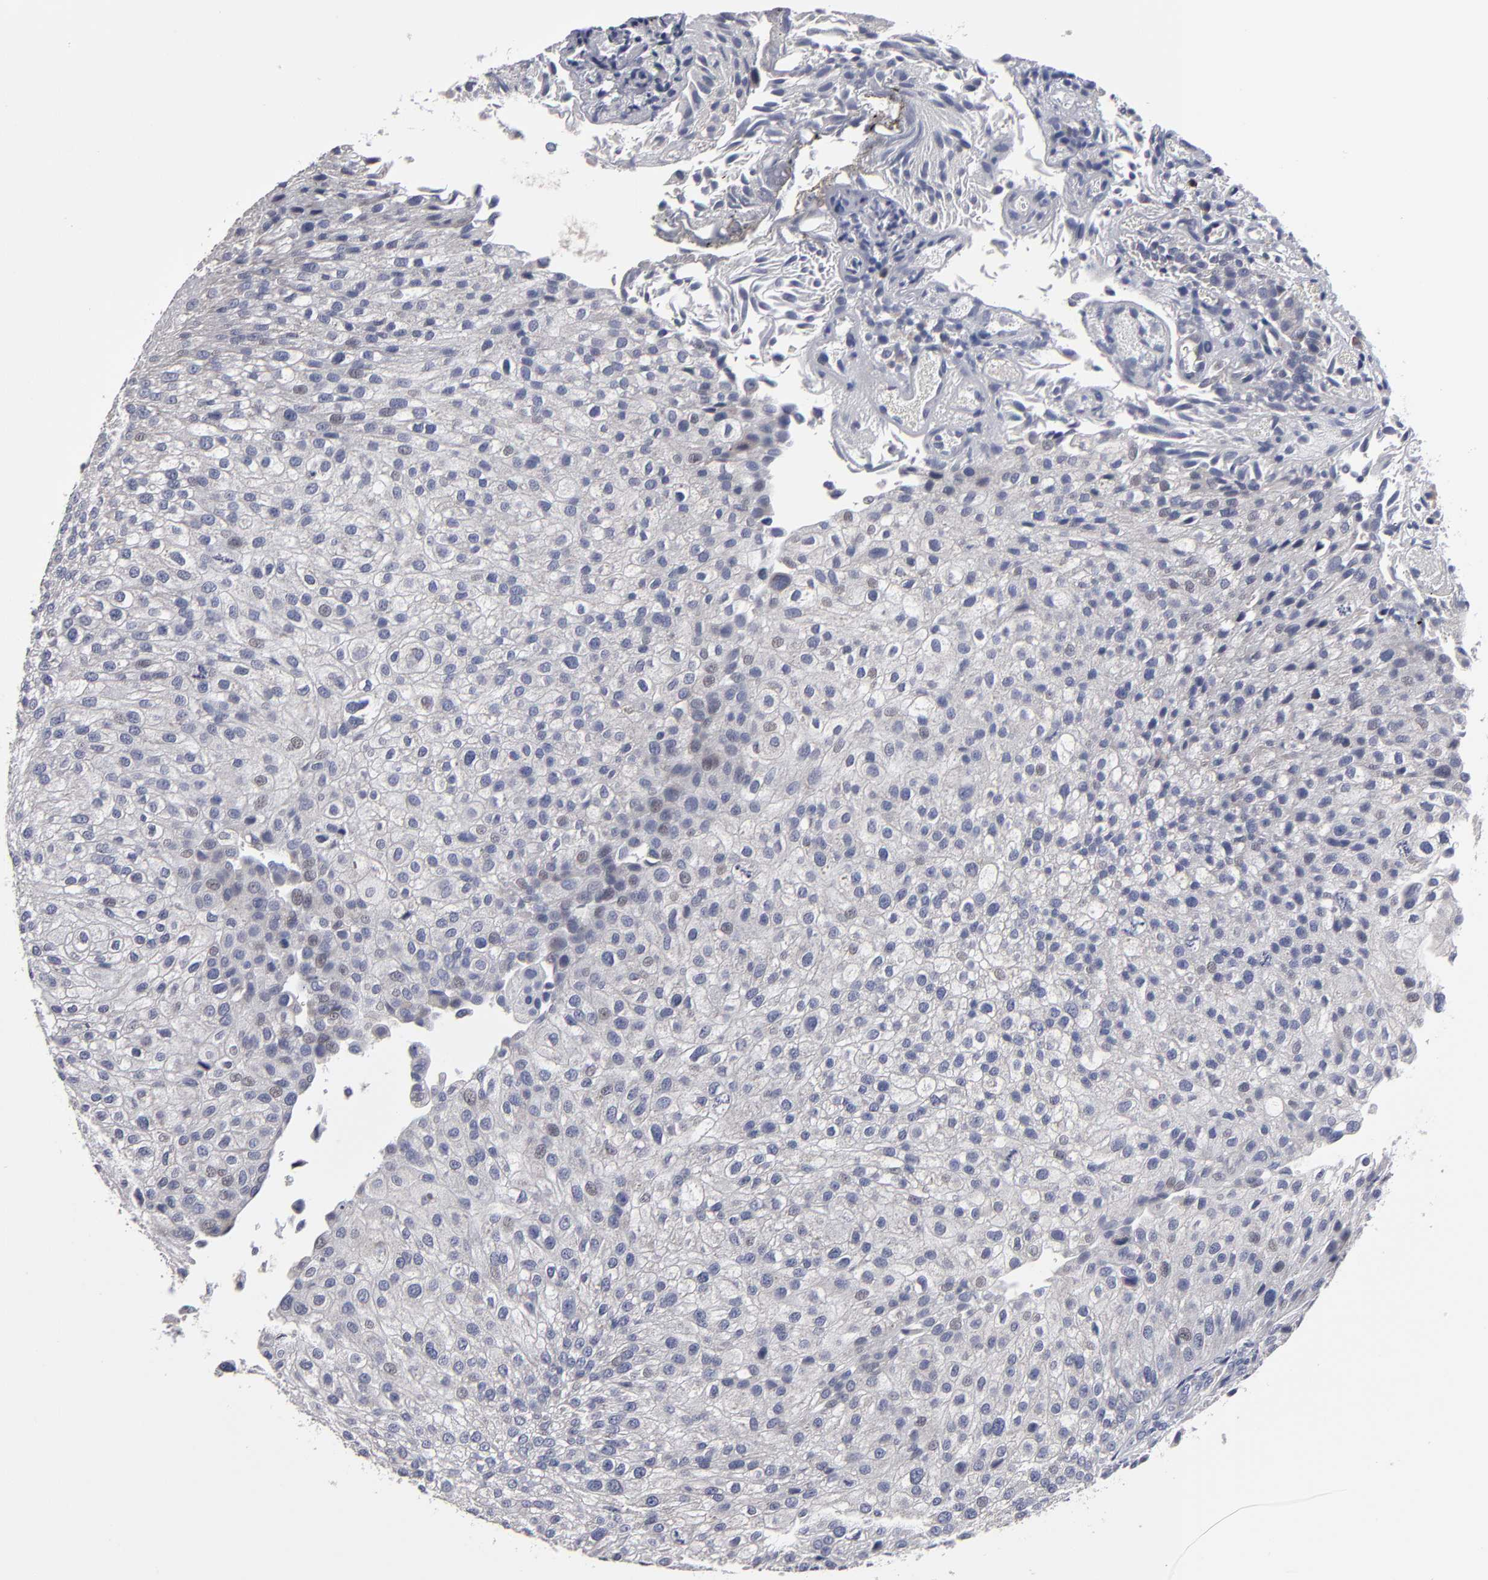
{"staining": {"intensity": "weak", "quantity": "<25%", "location": "nuclear"}, "tissue": "urothelial cancer", "cell_type": "Tumor cells", "image_type": "cancer", "snomed": [{"axis": "morphology", "description": "Urothelial carcinoma, Low grade"}, {"axis": "topography", "description": "Urinary bladder"}], "caption": "The immunohistochemistry micrograph has no significant expression in tumor cells of urothelial cancer tissue.", "gene": "CCDC80", "patient": {"sex": "female", "age": 89}}